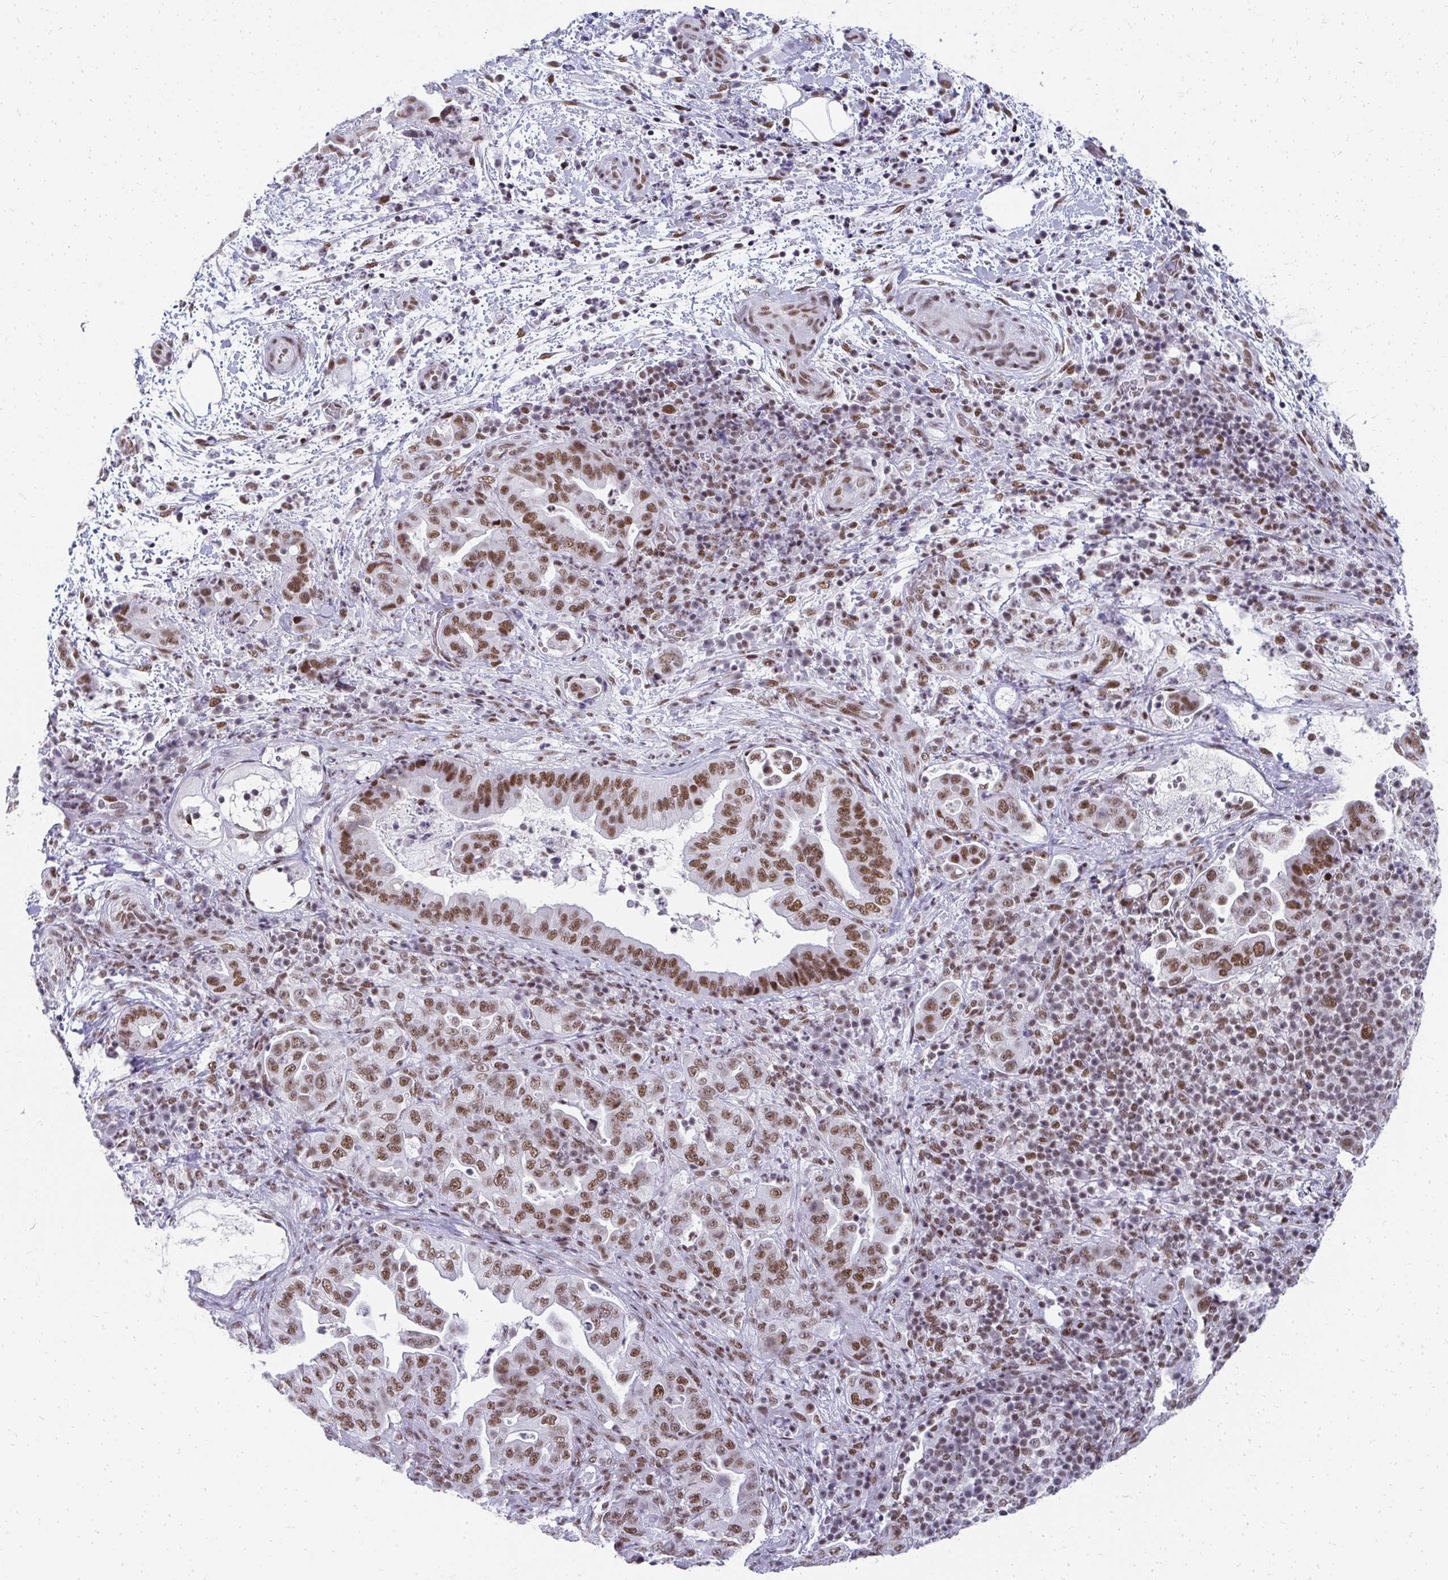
{"staining": {"intensity": "moderate", "quantity": ">75%", "location": "nuclear"}, "tissue": "pancreatic cancer", "cell_type": "Tumor cells", "image_type": "cancer", "snomed": [{"axis": "morphology", "description": "Normal tissue, NOS"}, {"axis": "morphology", "description": "Adenocarcinoma, NOS"}, {"axis": "topography", "description": "Lymph node"}, {"axis": "topography", "description": "Pancreas"}], "caption": "Immunohistochemistry (IHC) histopathology image of human pancreatic adenocarcinoma stained for a protein (brown), which exhibits medium levels of moderate nuclear positivity in about >75% of tumor cells.", "gene": "CREBBP", "patient": {"sex": "female", "age": 67}}